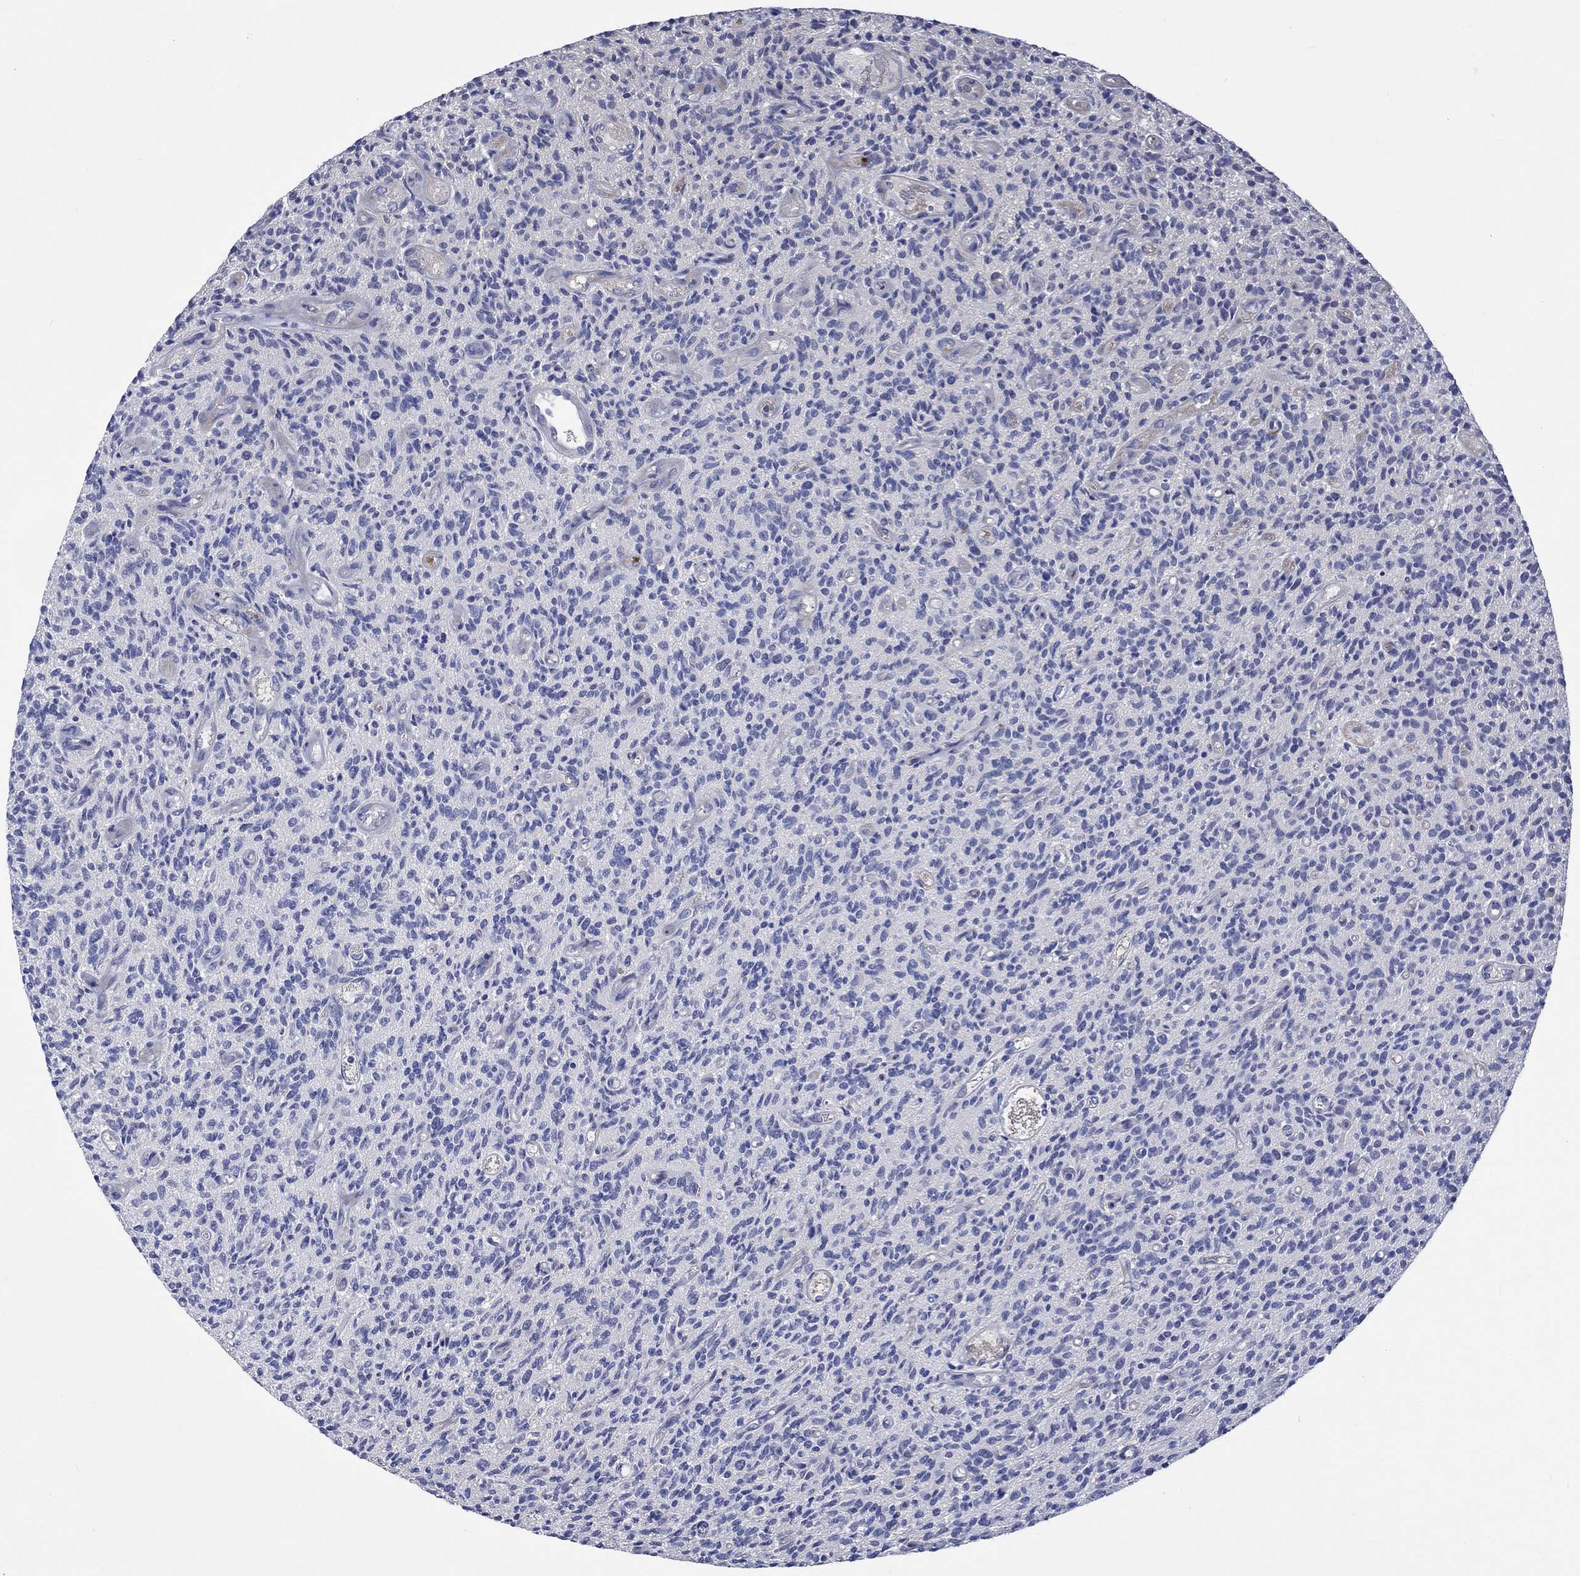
{"staining": {"intensity": "negative", "quantity": "none", "location": "none"}, "tissue": "glioma", "cell_type": "Tumor cells", "image_type": "cancer", "snomed": [{"axis": "morphology", "description": "Glioma, malignant, High grade"}, {"axis": "topography", "description": "Brain"}], "caption": "A high-resolution image shows immunohistochemistry (IHC) staining of glioma, which exhibits no significant positivity in tumor cells.", "gene": "E2F8", "patient": {"sex": "male", "age": 64}}